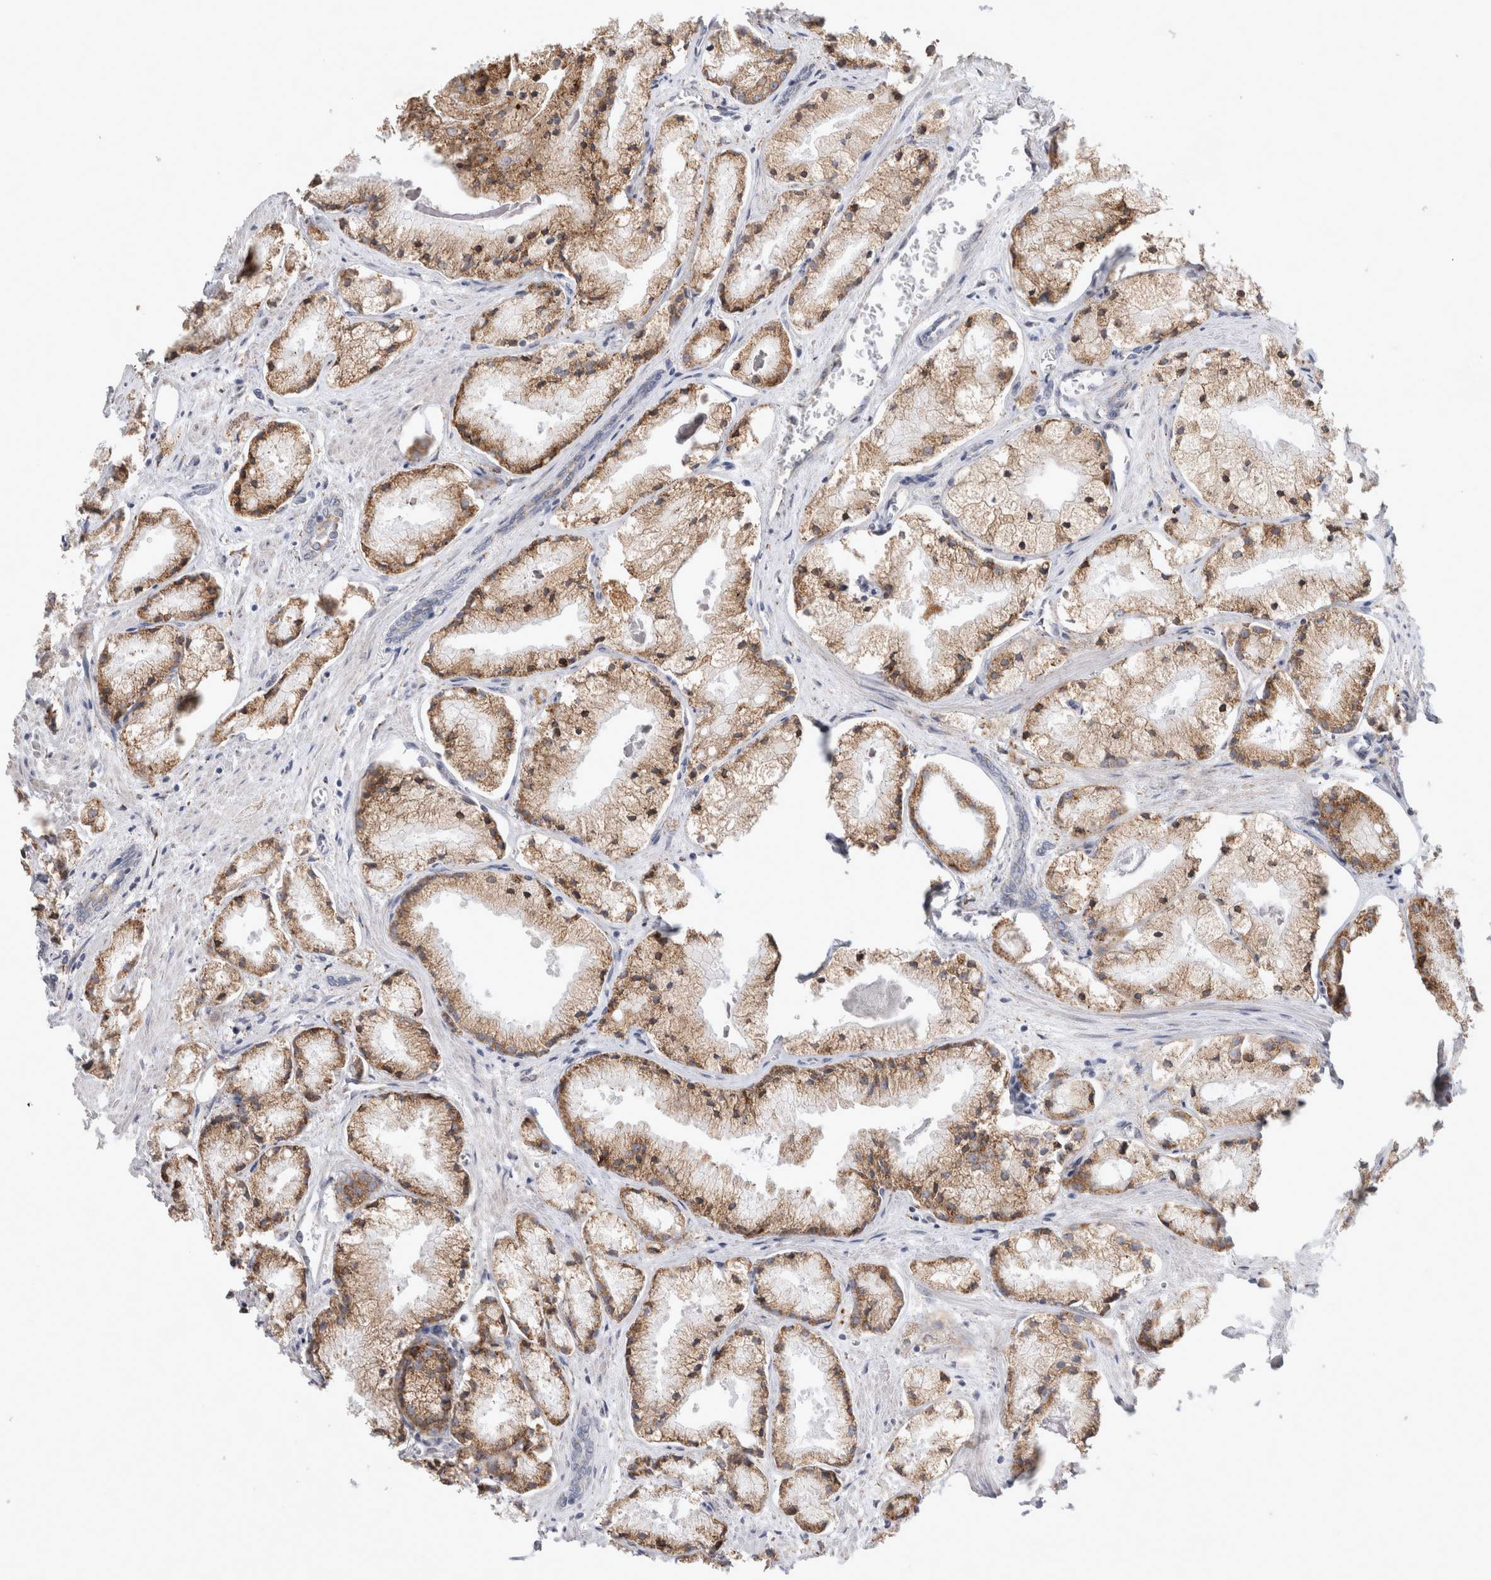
{"staining": {"intensity": "moderate", "quantity": ">75%", "location": "cytoplasmic/membranous"}, "tissue": "prostate cancer", "cell_type": "Tumor cells", "image_type": "cancer", "snomed": [{"axis": "morphology", "description": "Adenocarcinoma, High grade"}, {"axis": "topography", "description": "Prostate"}], "caption": "A high-resolution micrograph shows IHC staining of prostate adenocarcinoma (high-grade), which reveals moderate cytoplasmic/membranous expression in about >75% of tumor cells. The staining was performed using DAB (3,3'-diaminobenzidine), with brown indicating positive protein expression. Nuclei are stained blue with hematoxylin.", "gene": "TRMT9B", "patient": {"sex": "male", "age": 50}}